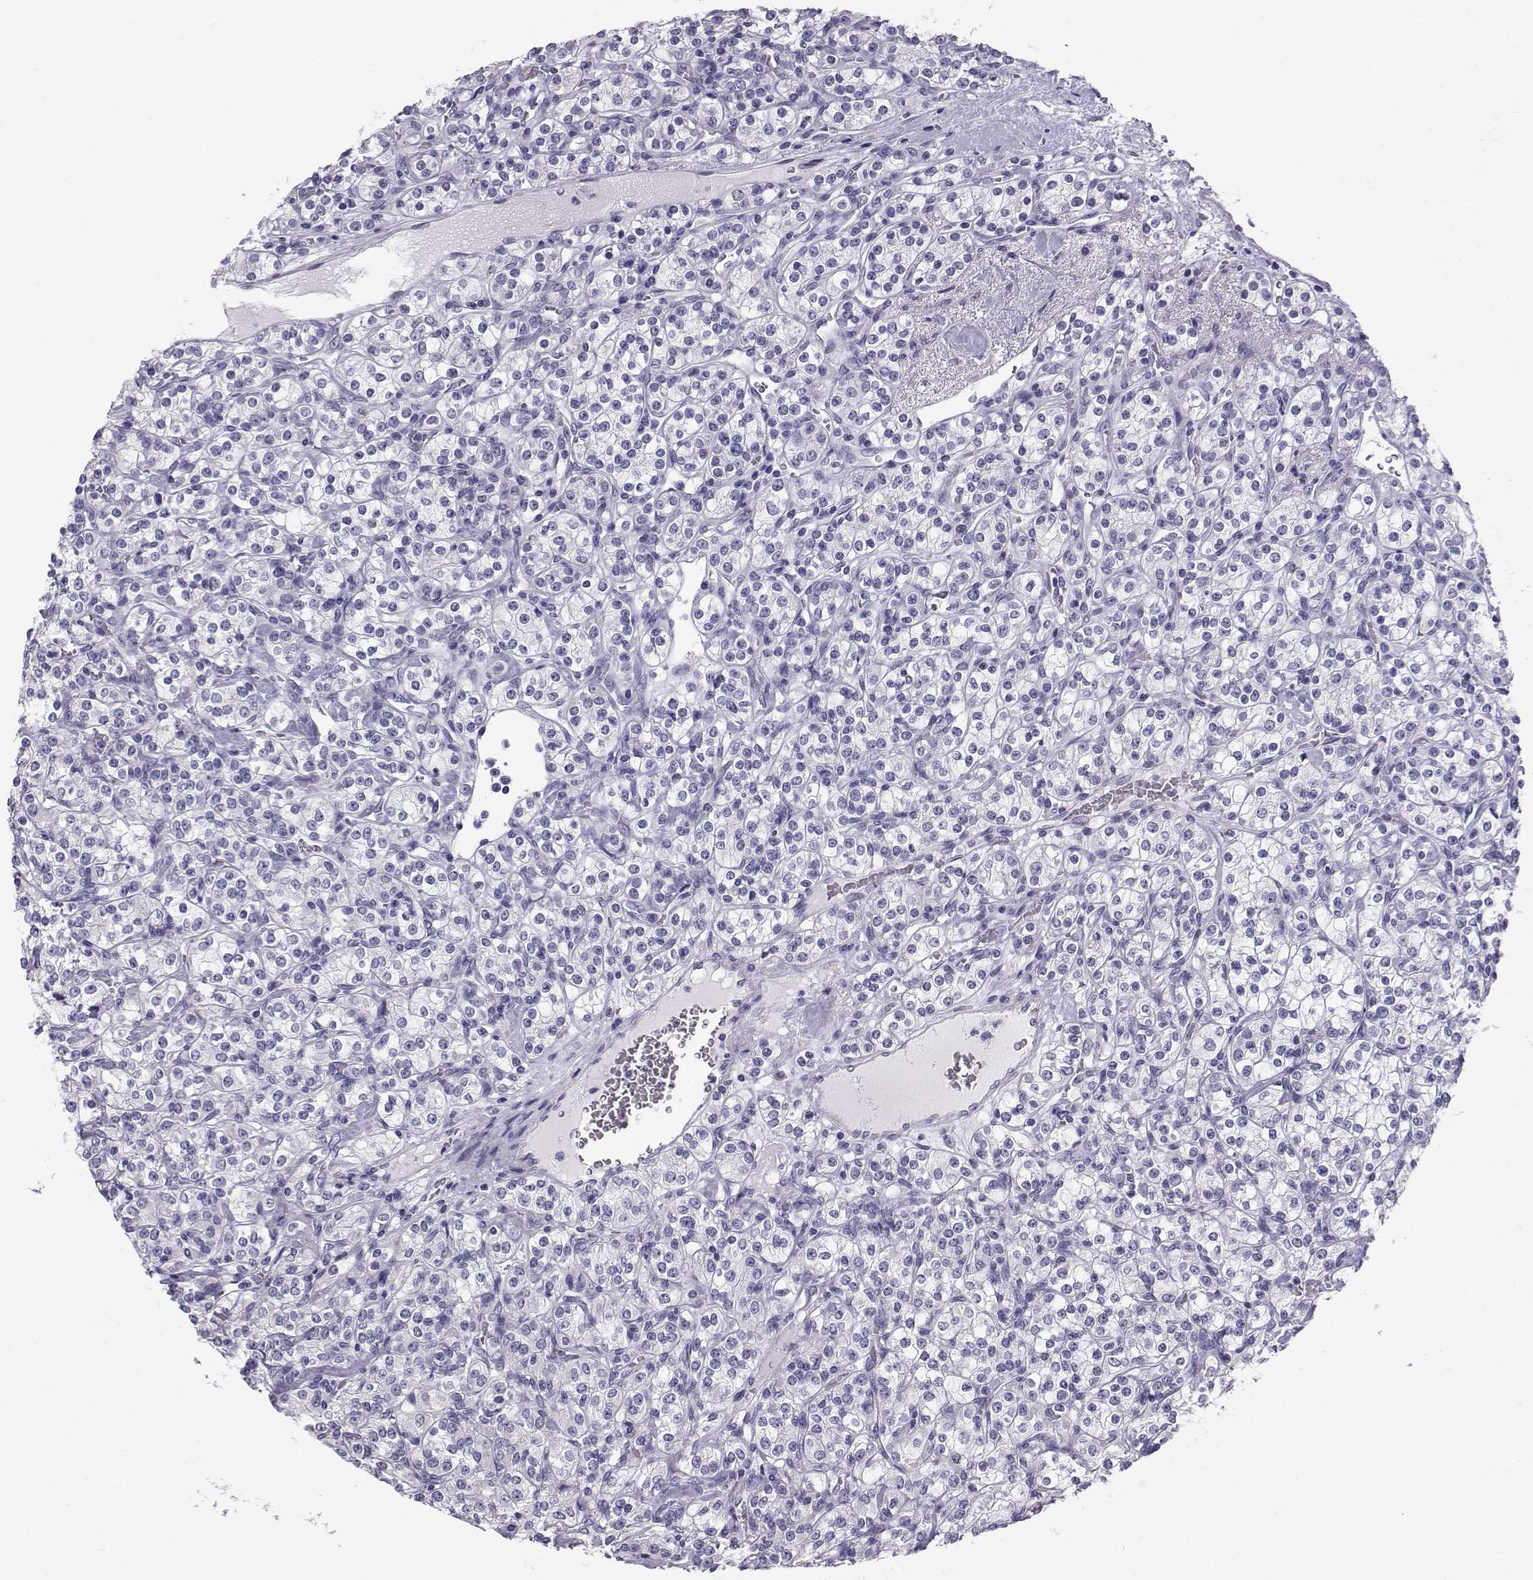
{"staining": {"intensity": "negative", "quantity": "none", "location": "none"}, "tissue": "renal cancer", "cell_type": "Tumor cells", "image_type": "cancer", "snomed": [{"axis": "morphology", "description": "Adenocarcinoma, NOS"}, {"axis": "topography", "description": "Kidney"}], "caption": "A high-resolution histopathology image shows IHC staining of adenocarcinoma (renal), which displays no significant staining in tumor cells.", "gene": "RNASE12", "patient": {"sex": "male", "age": 77}}